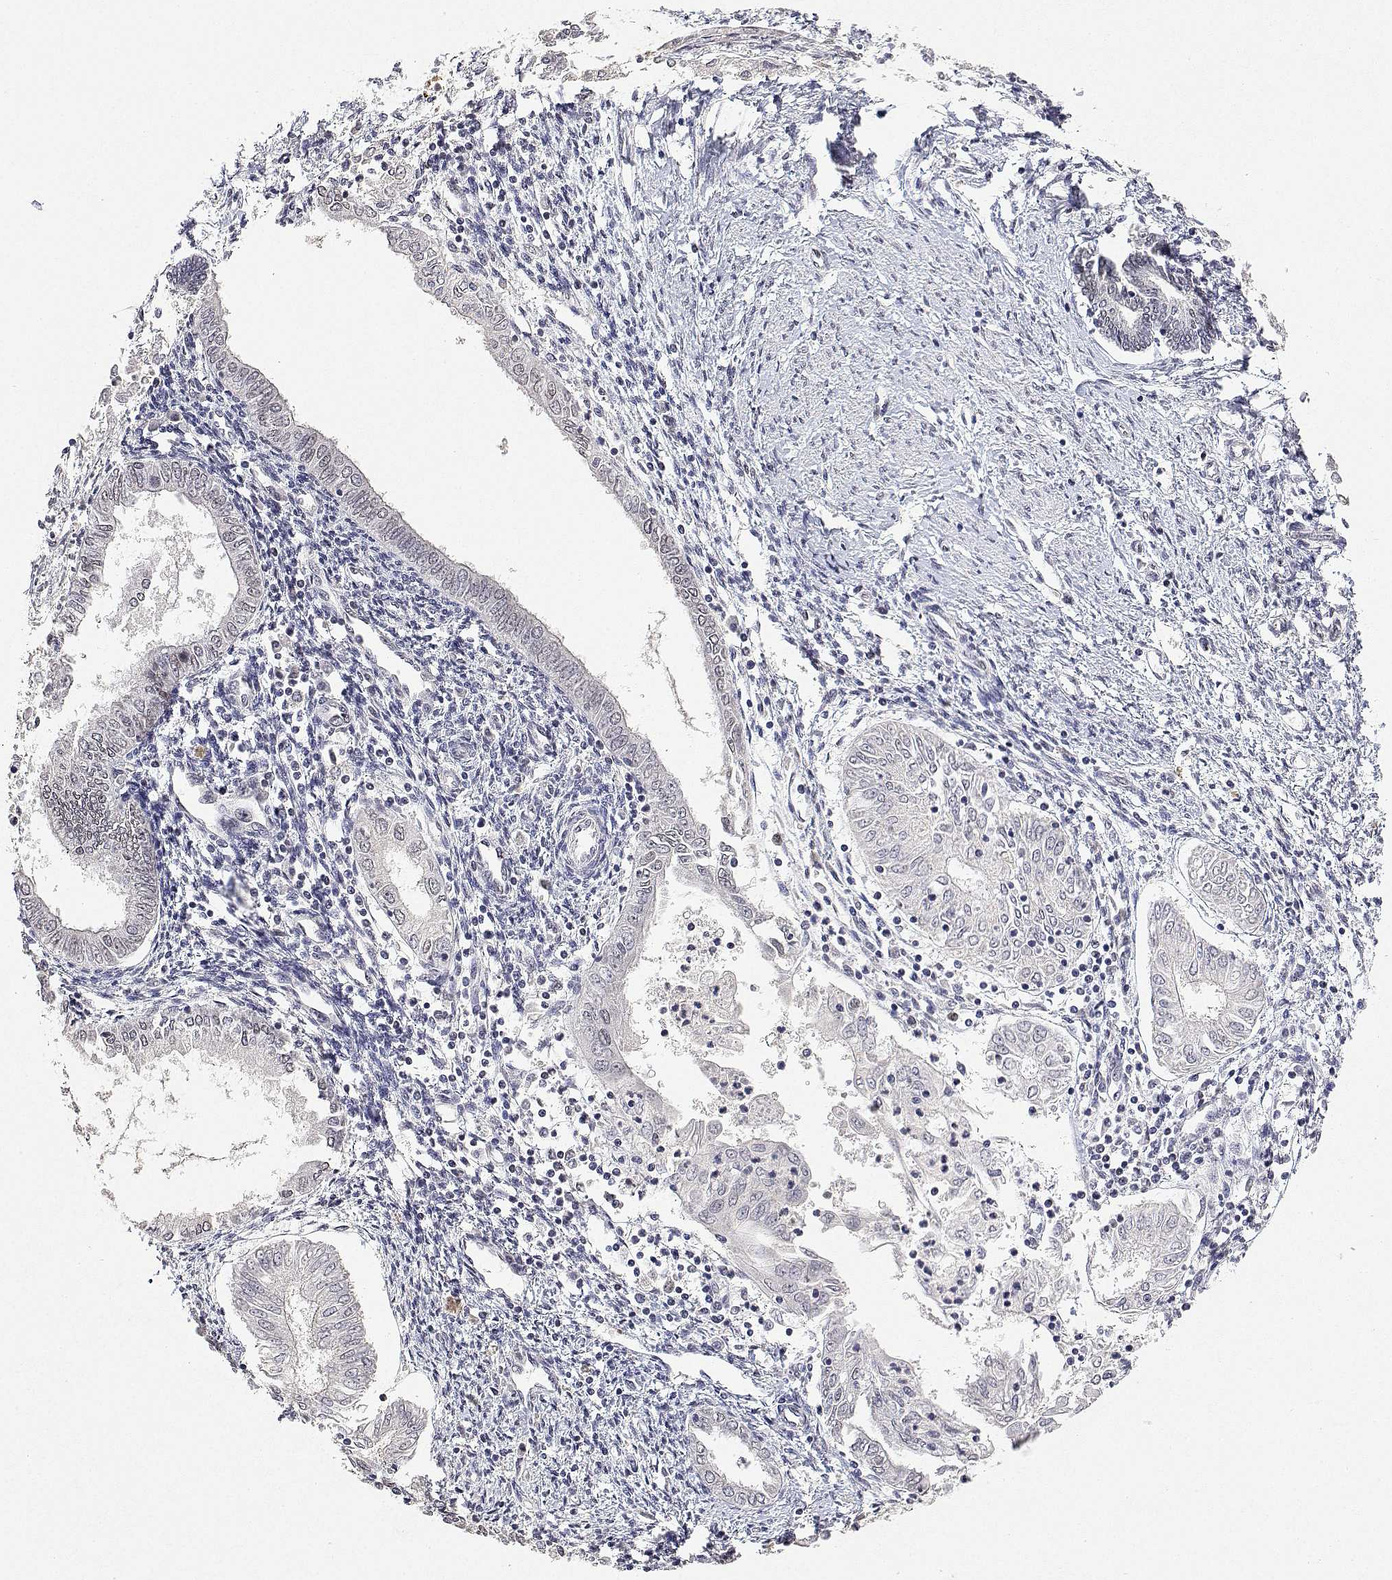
{"staining": {"intensity": "negative", "quantity": "none", "location": "none"}, "tissue": "endometrial cancer", "cell_type": "Tumor cells", "image_type": "cancer", "snomed": [{"axis": "morphology", "description": "Adenocarcinoma, NOS"}, {"axis": "topography", "description": "Endometrium"}], "caption": "Human endometrial adenocarcinoma stained for a protein using immunohistochemistry exhibits no positivity in tumor cells.", "gene": "XPC", "patient": {"sex": "female", "age": 68}}